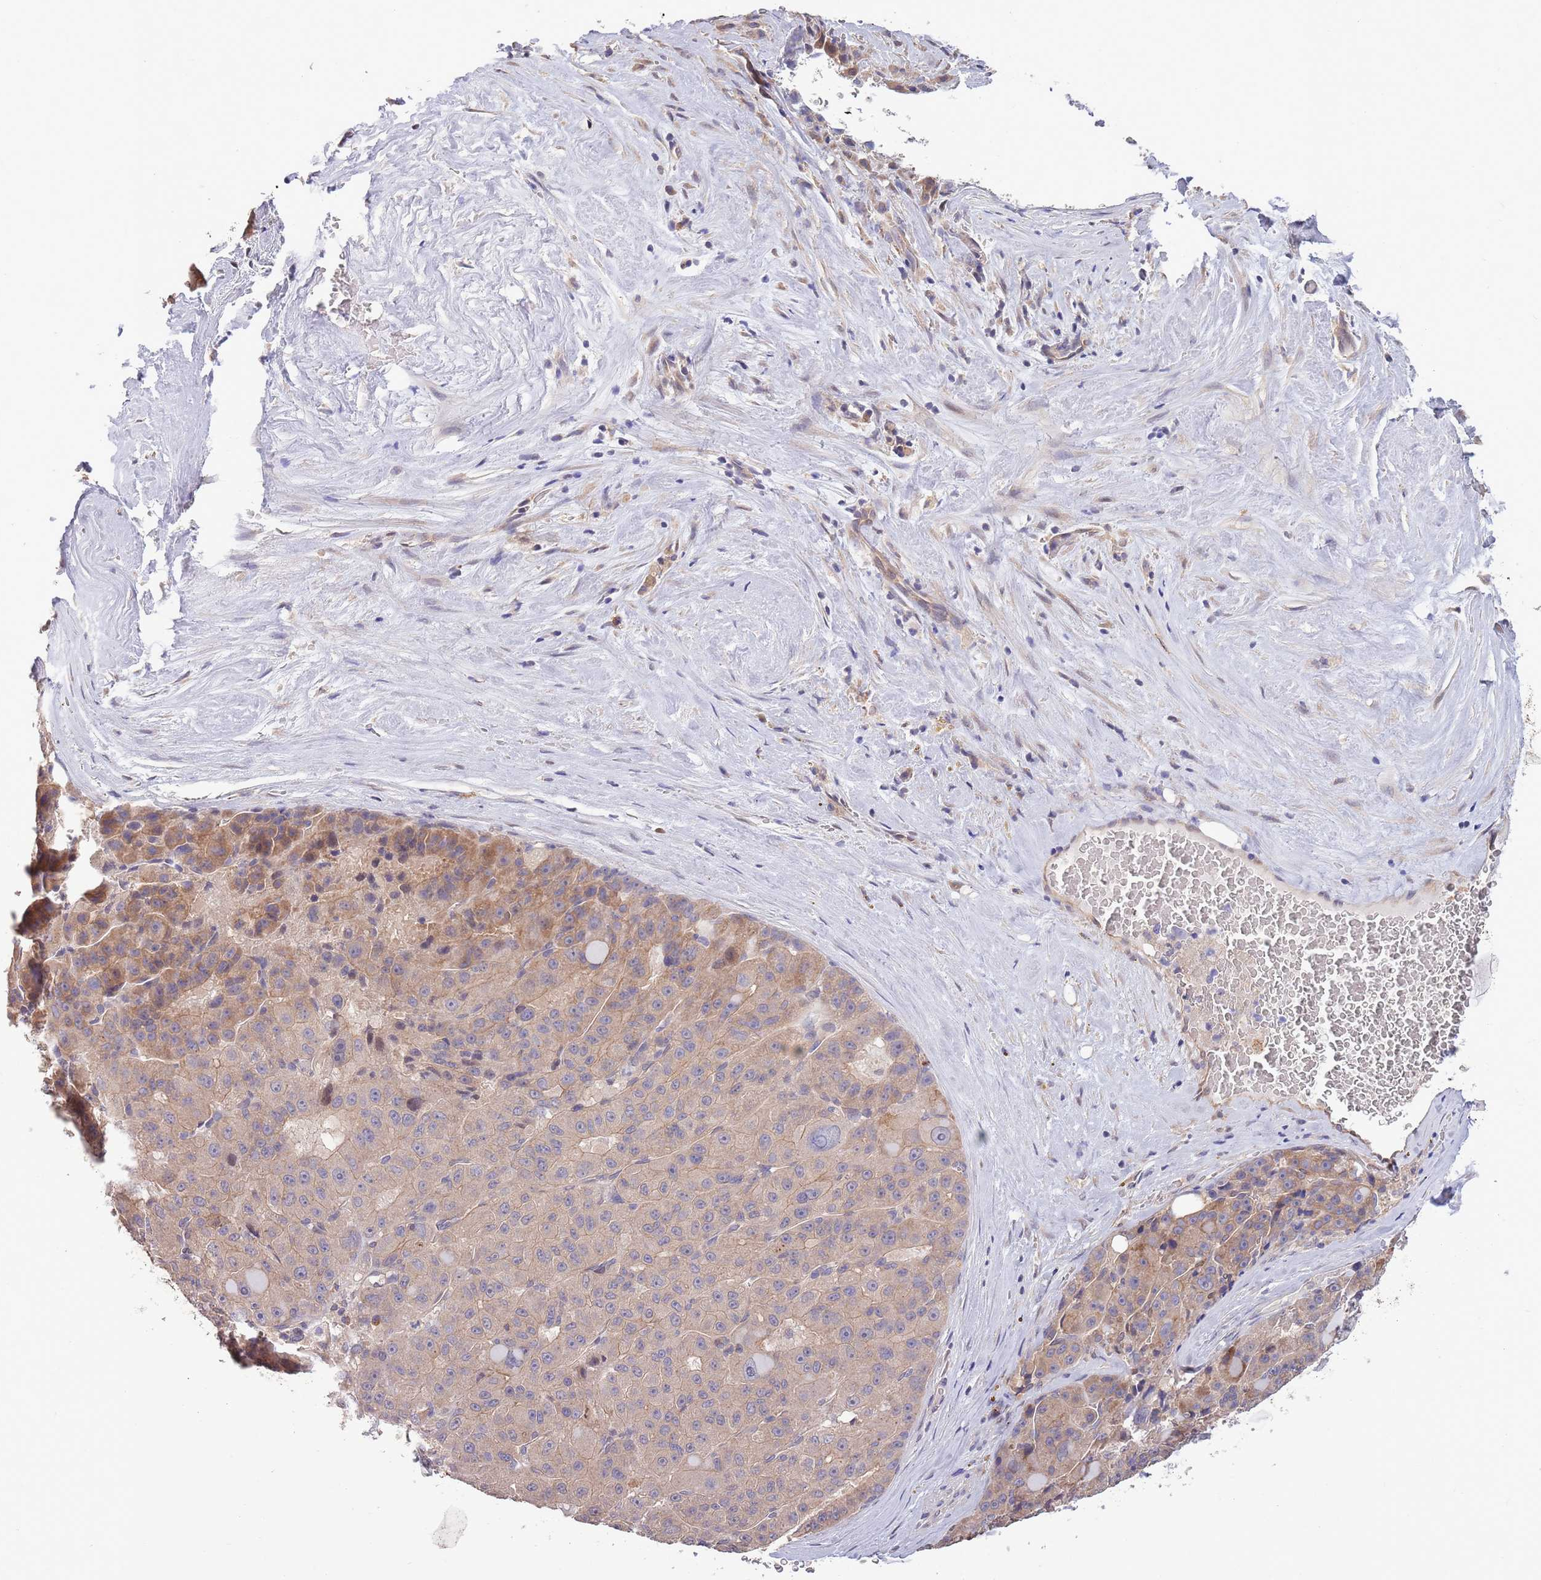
{"staining": {"intensity": "moderate", "quantity": ">75%", "location": "cytoplasmic/membranous"}, "tissue": "liver cancer", "cell_type": "Tumor cells", "image_type": "cancer", "snomed": [{"axis": "morphology", "description": "Carcinoma, Hepatocellular, NOS"}, {"axis": "topography", "description": "Liver"}], "caption": "IHC (DAB) staining of liver cancer (hepatocellular carcinoma) exhibits moderate cytoplasmic/membranous protein staining in approximately >75% of tumor cells.", "gene": "MARVELD2", "patient": {"sex": "male", "age": 76}}